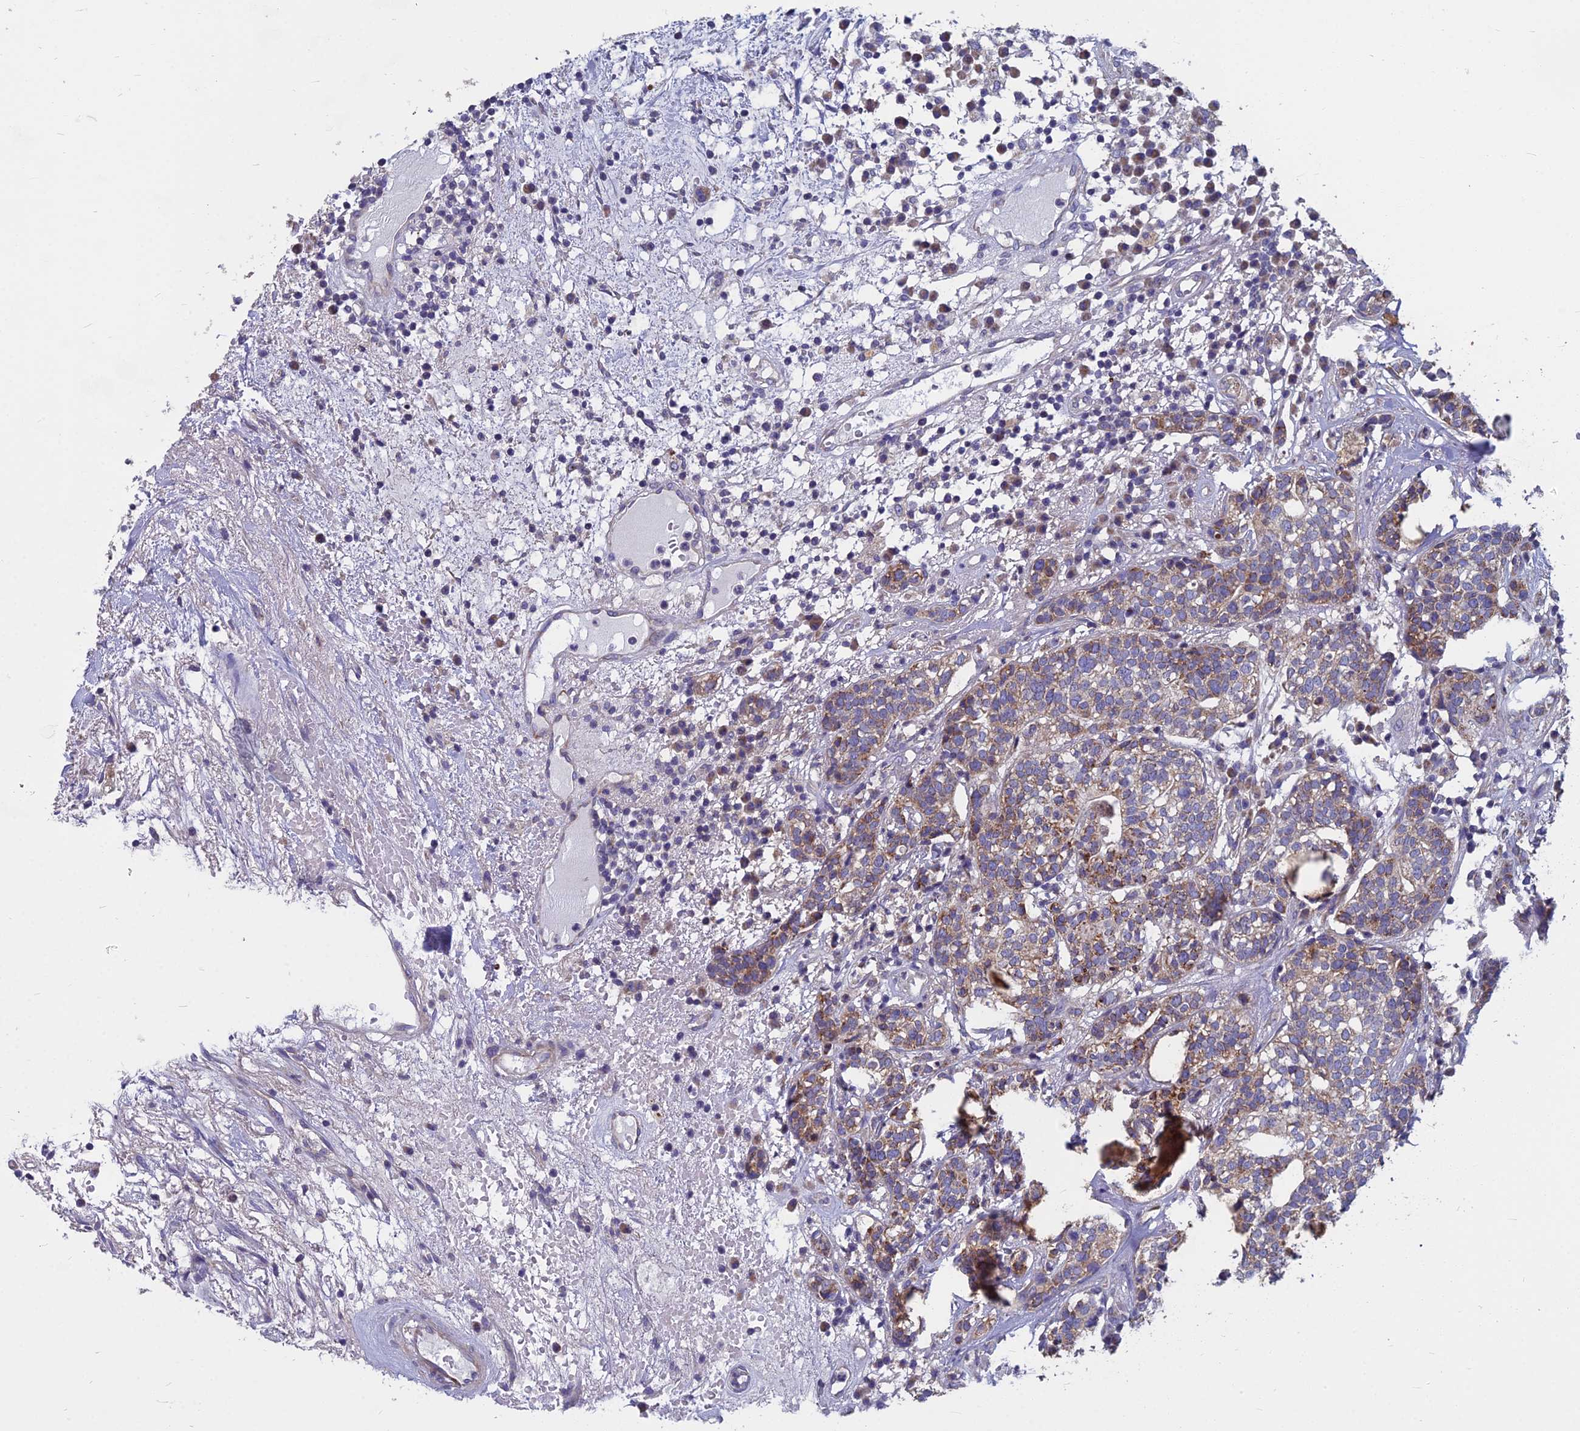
{"staining": {"intensity": "moderate", "quantity": "<25%", "location": "cytoplasmic/membranous"}, "tissue": "head and neck cancer", "cell_type": "Tumor cells", "image_type": "cancer", "snomed": [{"axis": "morphology", "description": "Adenocarcinoma, NOS"}, {"axis": "topography", "description": "Salivary gland"}, {"axis": "topography", "description": "Head-Neck"}], "caption": "Immunohistochemistry (DAB (3,3'-diaminobenzidine)) staining of head and neck cancer (adenocarcinoma) shows moderate cytoplasmic/membranous protein staining in approximately <25% of tumor cells.", "gene": "COX20", "patient": {"sex": "female", "age": 65}}